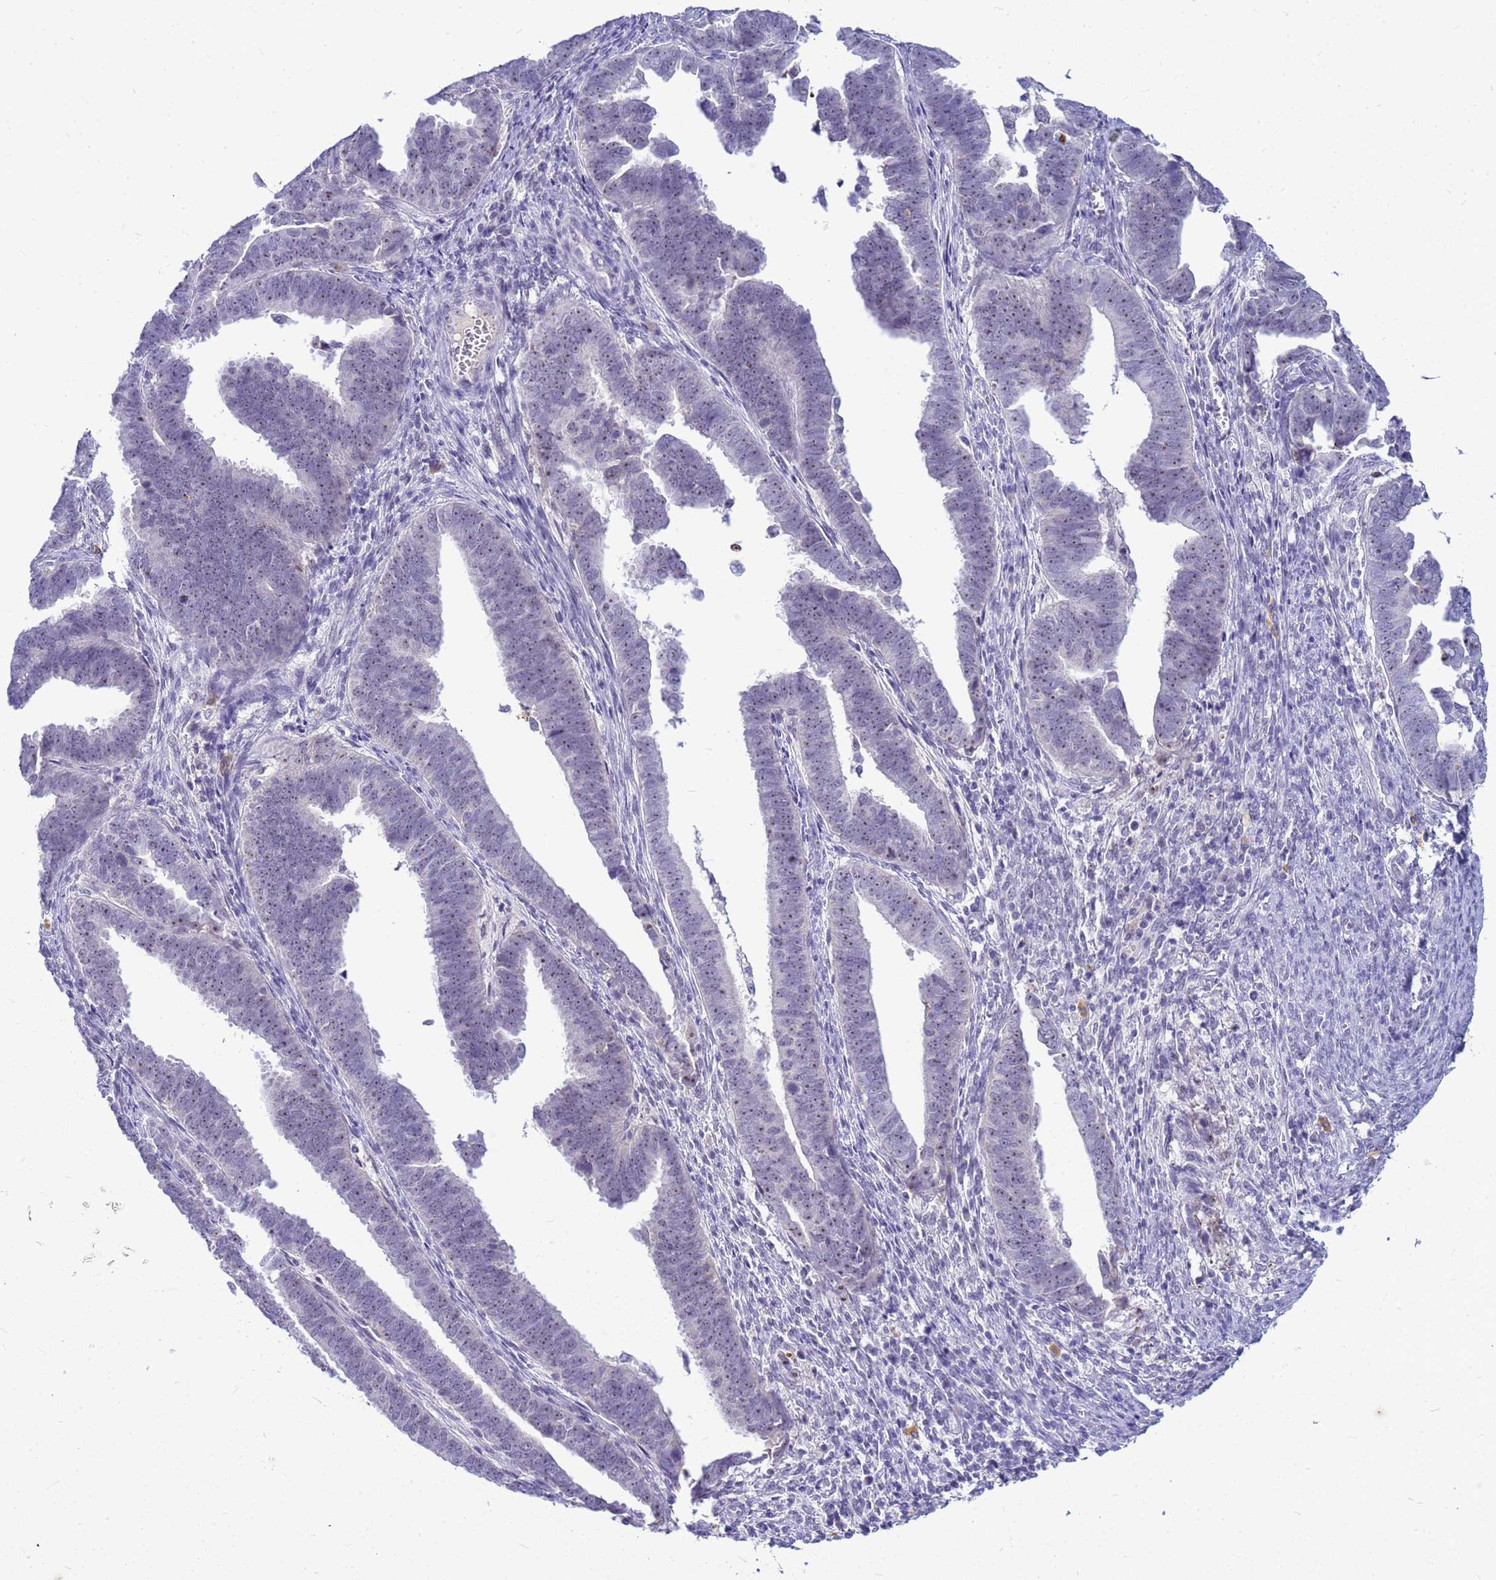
{"staining": {"intensity": "weak", "quantity": "<25%", "location": "nuclear"}, "tissue": "endometrial cancer", "cell_type": "Tumor cells", "image_type": "cancer", "snomed": [{"axis": "morphology", "description": "Adenocarcinoma, NOS"}, {"axis": "topography", "description": "Endometrium"}], "caption": "Tumor cells show no significant positivity in adenocarcinoma (endometrial).", "gene": "DMRTC2", "patient": {"sex": "female", "age": 75}}